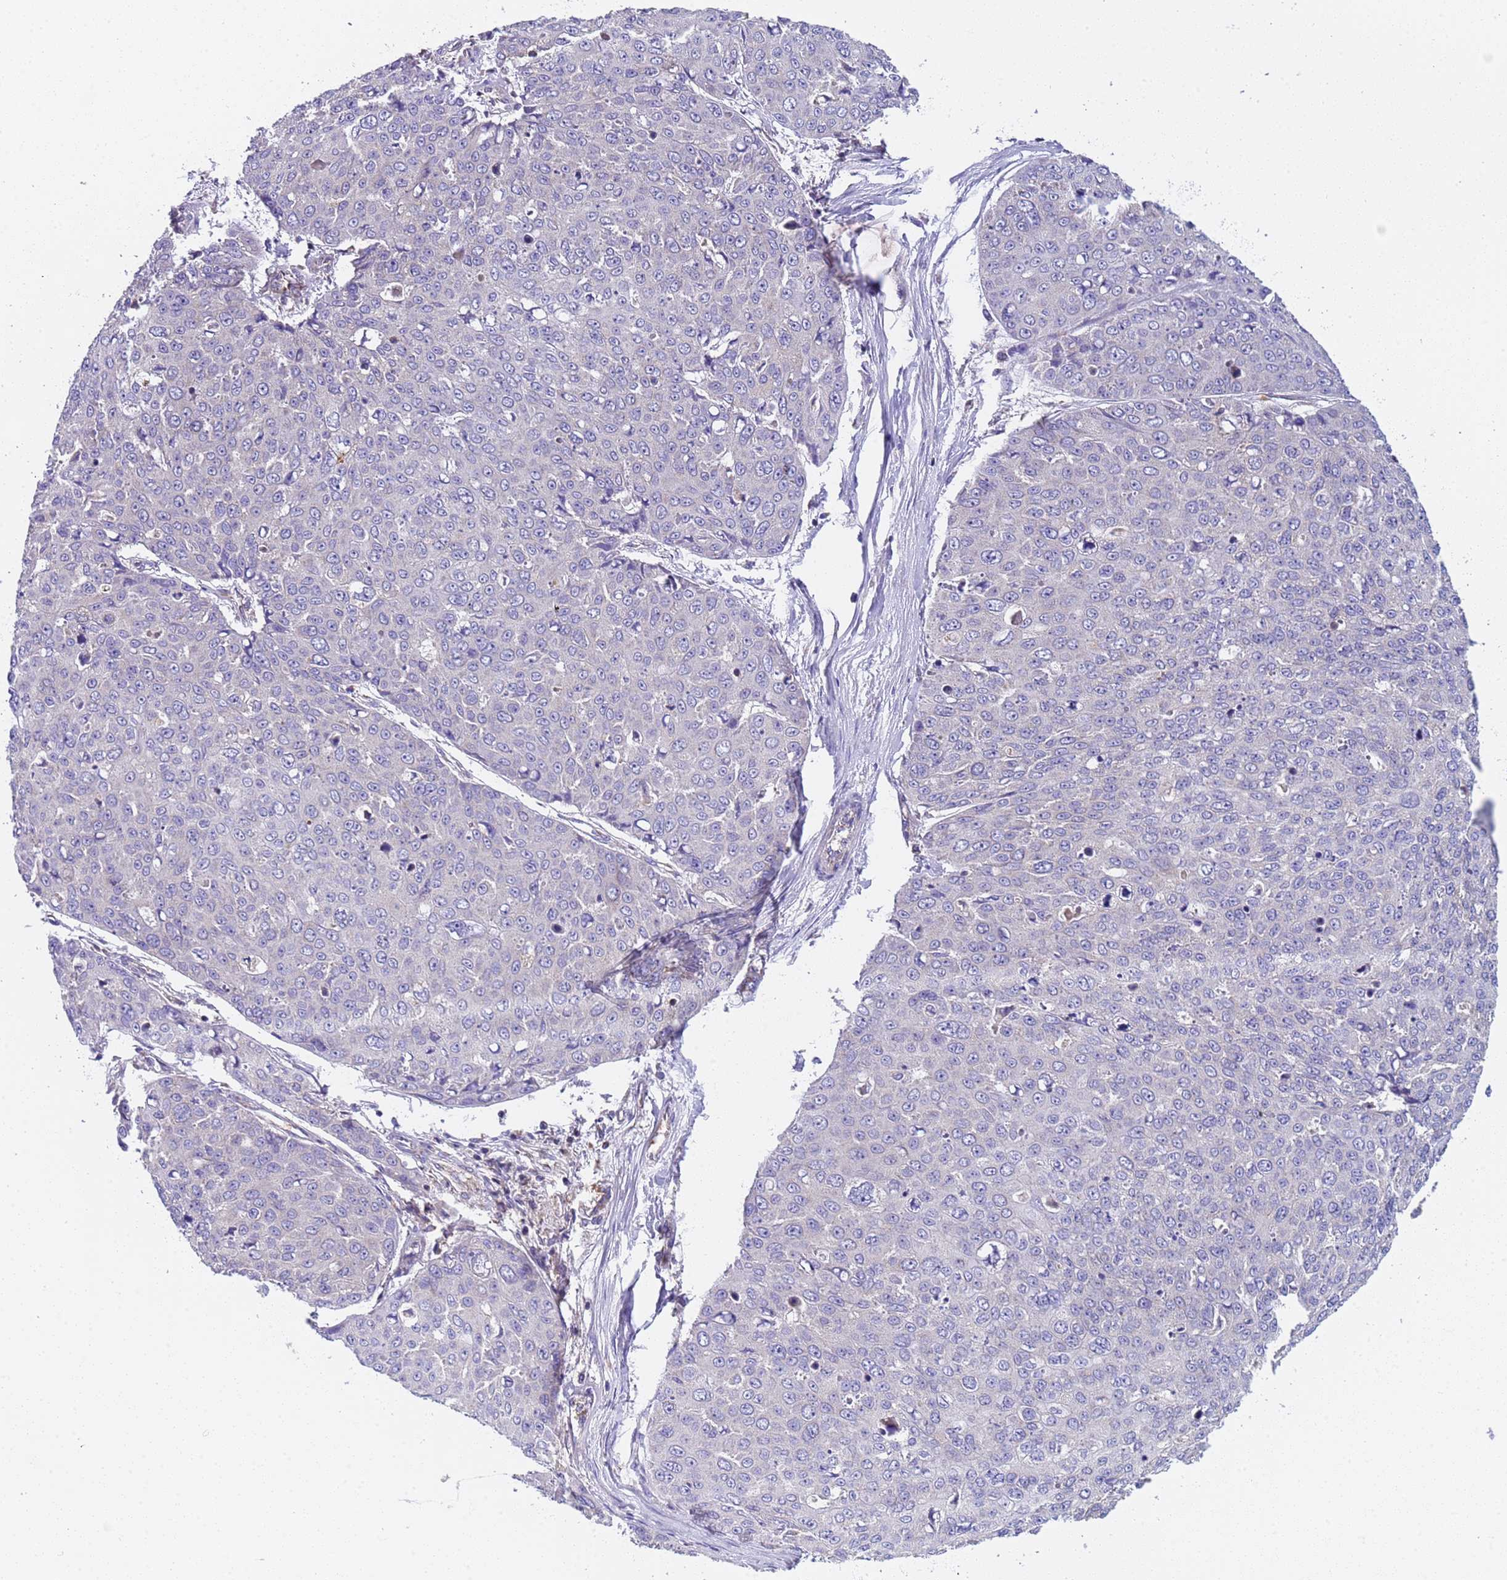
{"staining": {"intensity": "negative", "quantity": "none", "location": "none"}, "tissue": "skin cancer", "cell_type": "Tumor cells", "image_type": "cancer", "snomed": [{"axis": "morphology", "description": "Squamous cell carcinoma, NOS"}, {"axis": "topography", "description": "Skin"}], "caption": "Image shows no protein expression in tumor cells of squamous cell carcinoma (skin) tissue. Brightfield microscopy of IHC stained with DAB (brown) and hematoxylin (blue), captured at high magnification.", "gene": "TMEM126A", "patient": {"sex": "male", "age": 71}}